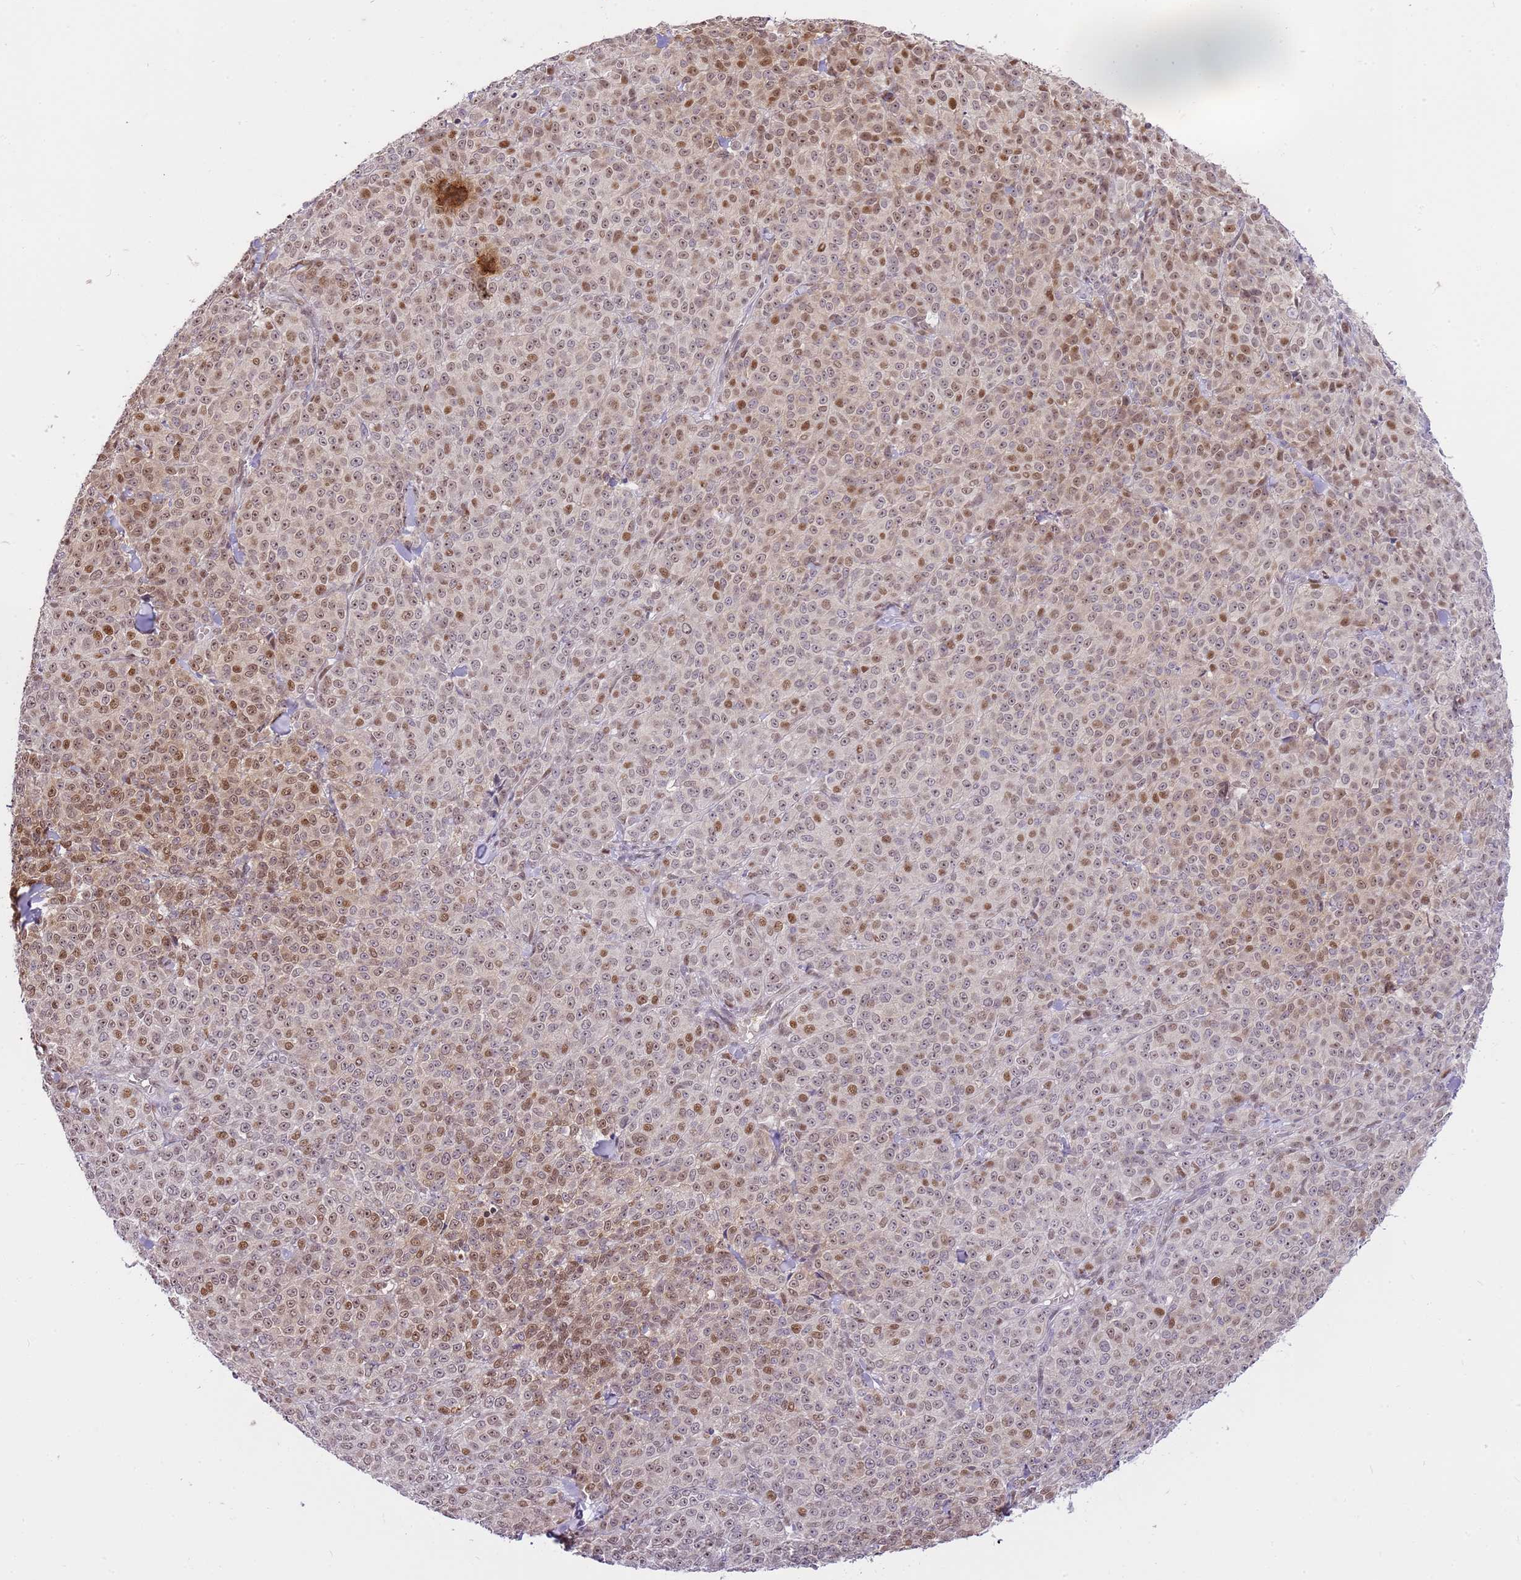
{"staining": {"intensity": "moderate", "quantity": ">75%", "location": "nuclear"}, "tissue": "melanoma", "cell_type": "Tumor cells", "image_type": "cancer", "snomed": [{"axis": "morphology", "description": "Normal tissue, NOS"}, {"axis": "morphology", "description": "Malignant melanoma, NOS"}, {"axis": "topography", "description": "Skin"}], "caption": "Malignant melanoma stained with a brown dye shows moderate nuclear positive positivity in approximately >75% of tumor cells.", "gene": "RFK", "patient": {"sex": "female", "age": 34}}